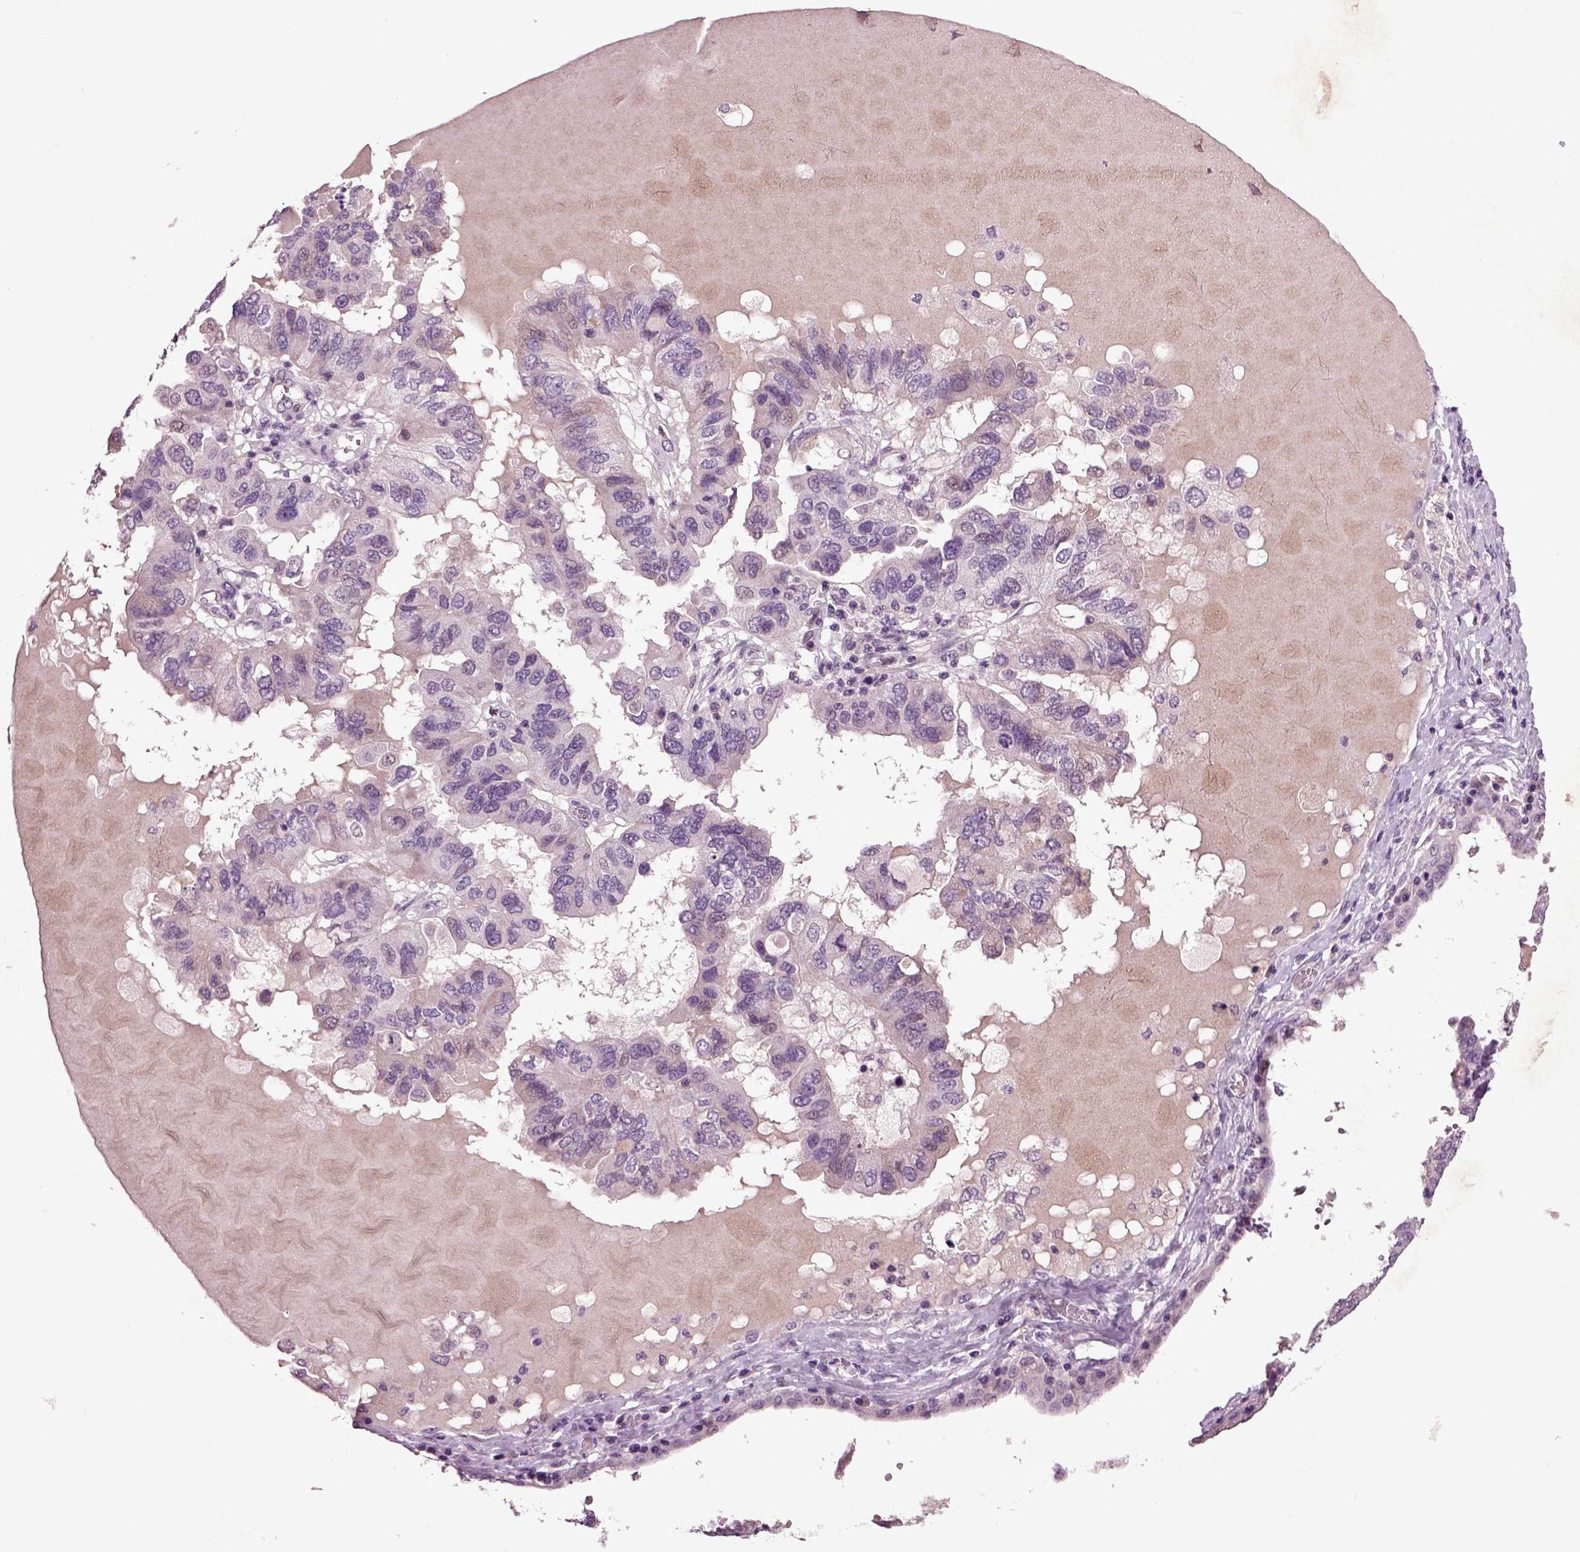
{"staining": {"intensity": "negative", "quantity": "none", "location": "none"}, "tissue": "ovarian cancer", "cell_type": "Tumor cells", "image_type": "cancer", "snomed": [{"axis": "morphology", "description": "Cystadenocarcinoma, serous, NOS"}, {"axis": "topography", "description": "Ovary"}], "caption": "Human ovarian serous cystadenocarcinoma stained for a protein using IHC demonstrates no staining in tumor cells.", "gene": "CRHR1", "patient": {"sex": "female", "age": 79}}